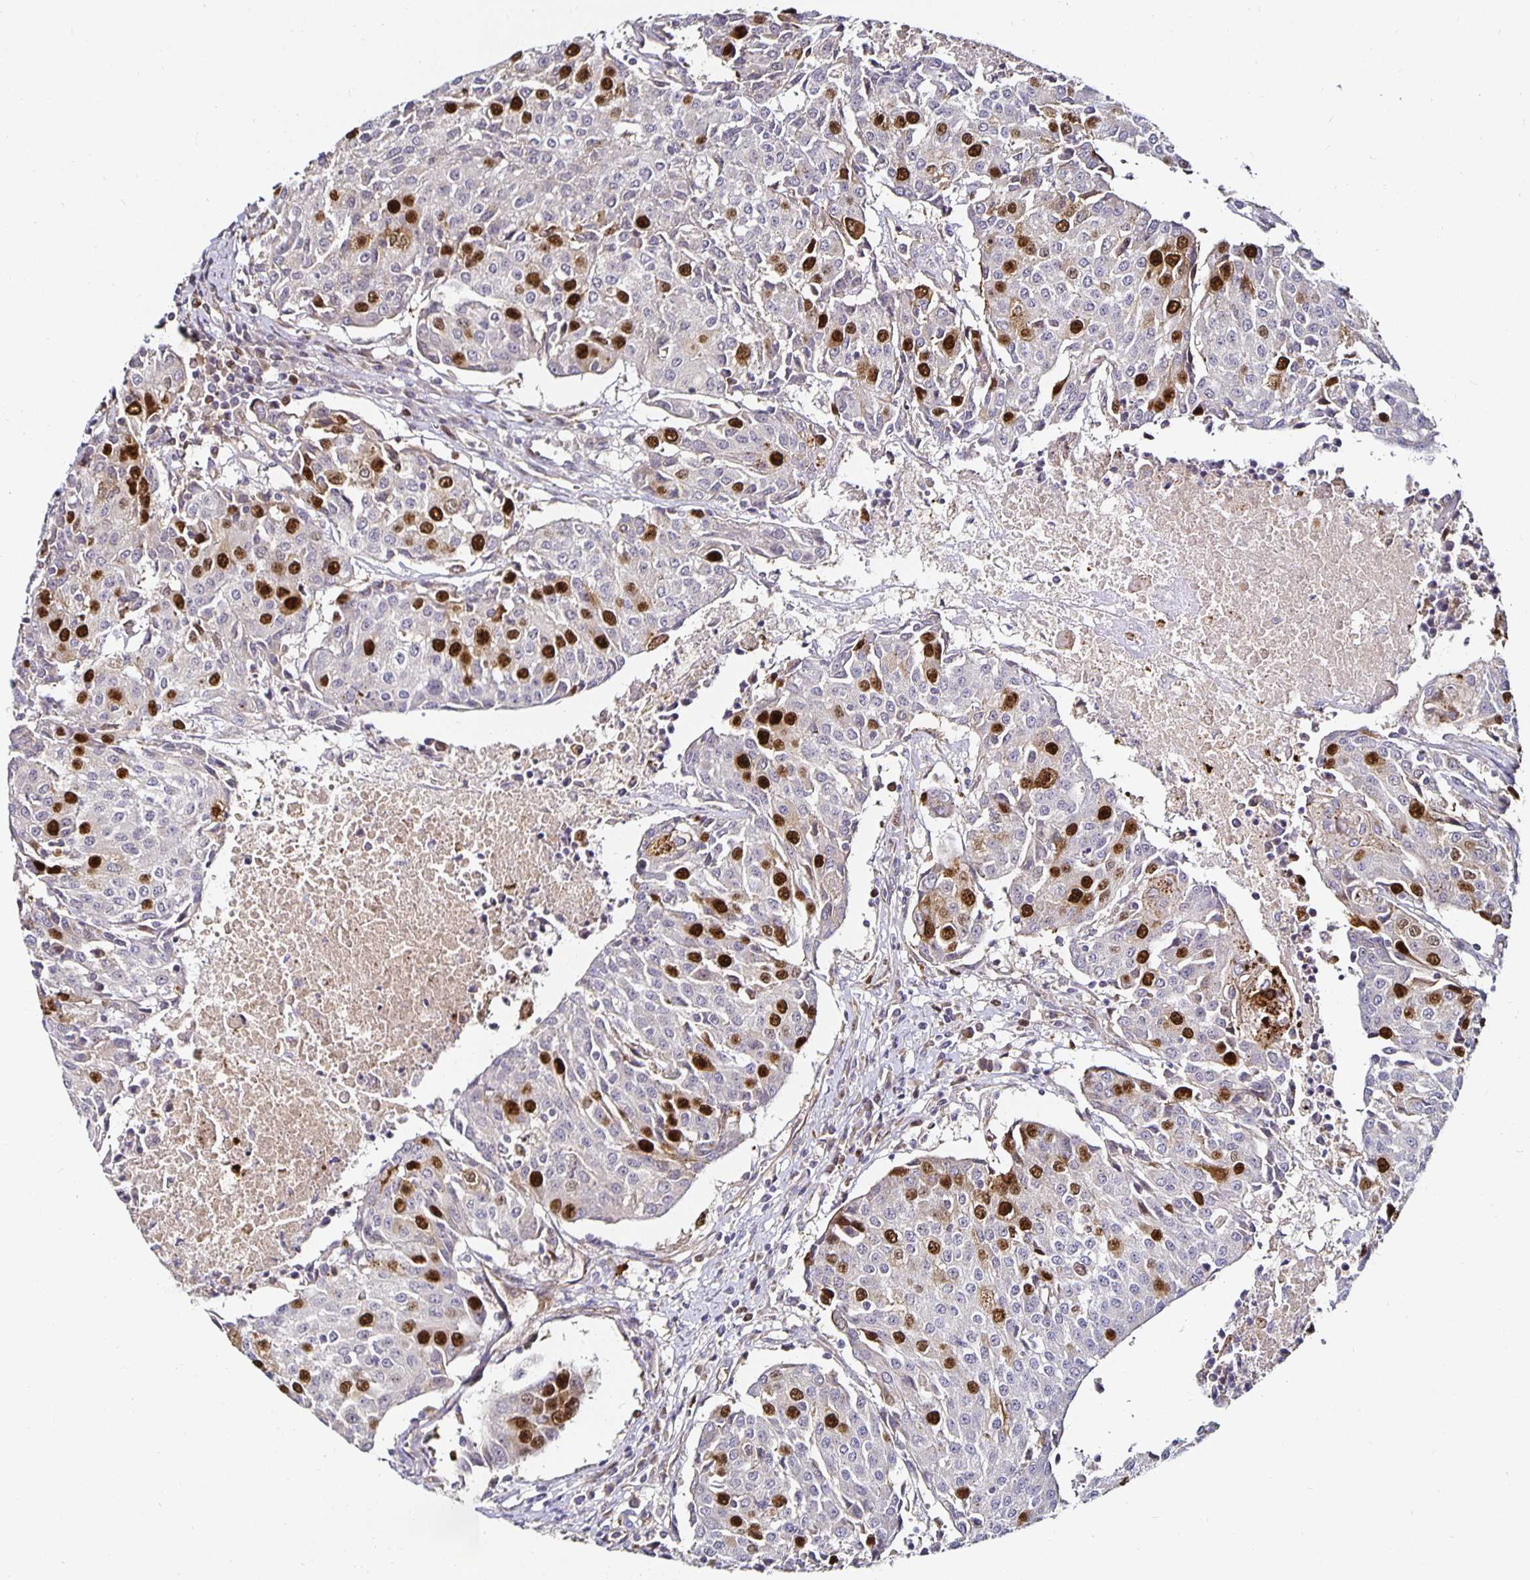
{"staining": {"intensity": "strong", "quantity": "25%-75%", "location": "nuclear"}, "tissue": "urothelial cancer", "cell_type": "Tumor cells", "image_type": "cancer", "snomed": [{"axis": "morphology", "description": "Urothelial carcinoma, High grade"}, {"axis": "topography", "description": "Urinary bladder"}], "caption": "High-grade urothelial carcinoma stained with a protein marker exhibits strong staining in tumor cells.", "gene": "ANLN", "patient": {"sex": "female", "age": 85}}